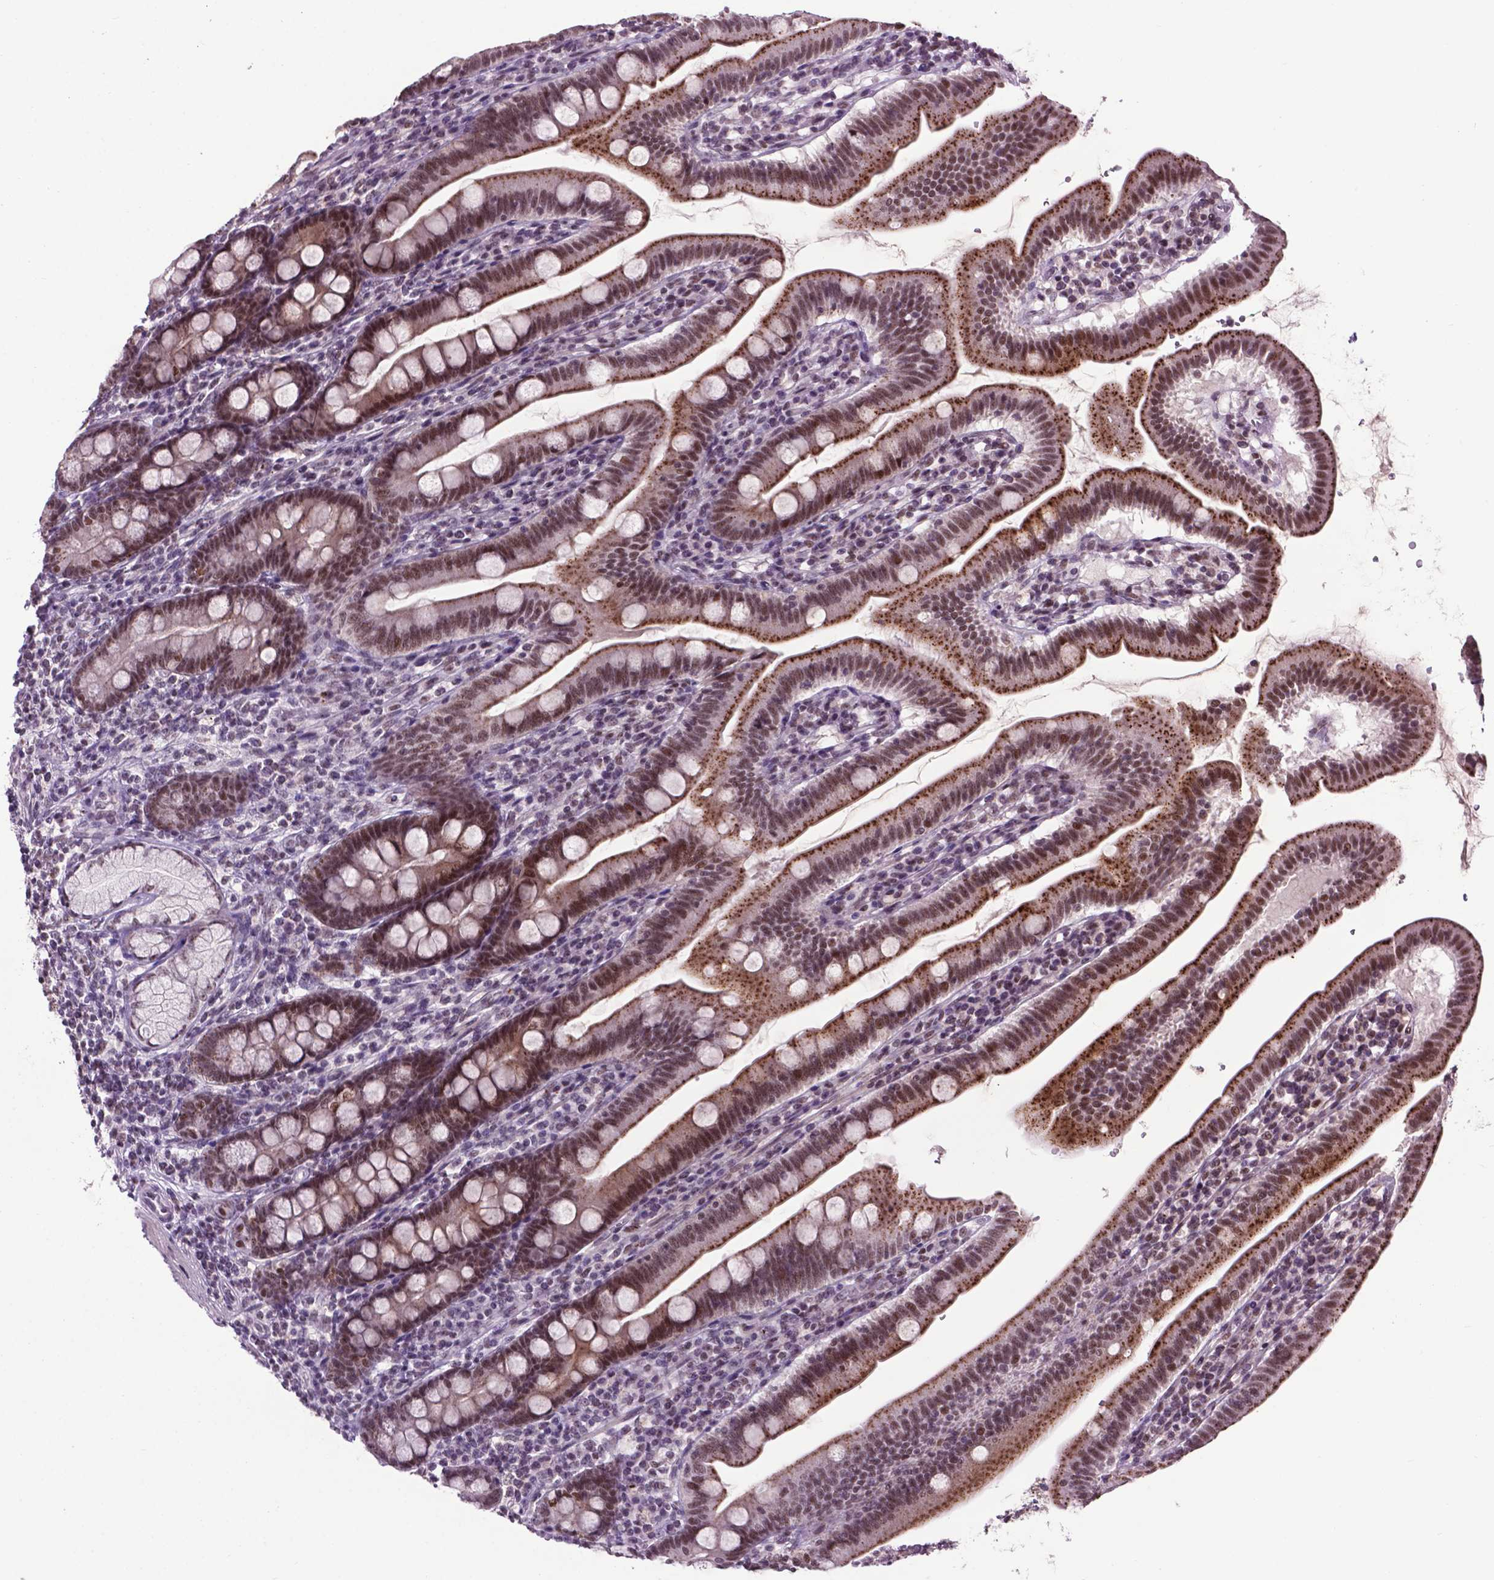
{"staining": {"intensity": "moderate", "quantity": ">75%", "location": "cytoplasmic/membranous,nuclear"}, "tissue": "duodenum", "cell_type": "Glandular cells", "image_type": "normal", "snomed": [{"axis": "morphology", "description": "Normal tissue, NOS"}, {"axis": "topography", "description": "Duodenum"}], "caption": "IHC micrograph of normal duodenum: duodenum stained using immunohistochemistry (IHC) displays medium levels of moderate protein expression localized specifically in the cytoplasmic/membranous,nuclear of glandular cells, appearing as a cytoplasmic/membranous,nuclear brown color.", "gene": "EAF1", "patient": {"sex": "female", "age": 67}}